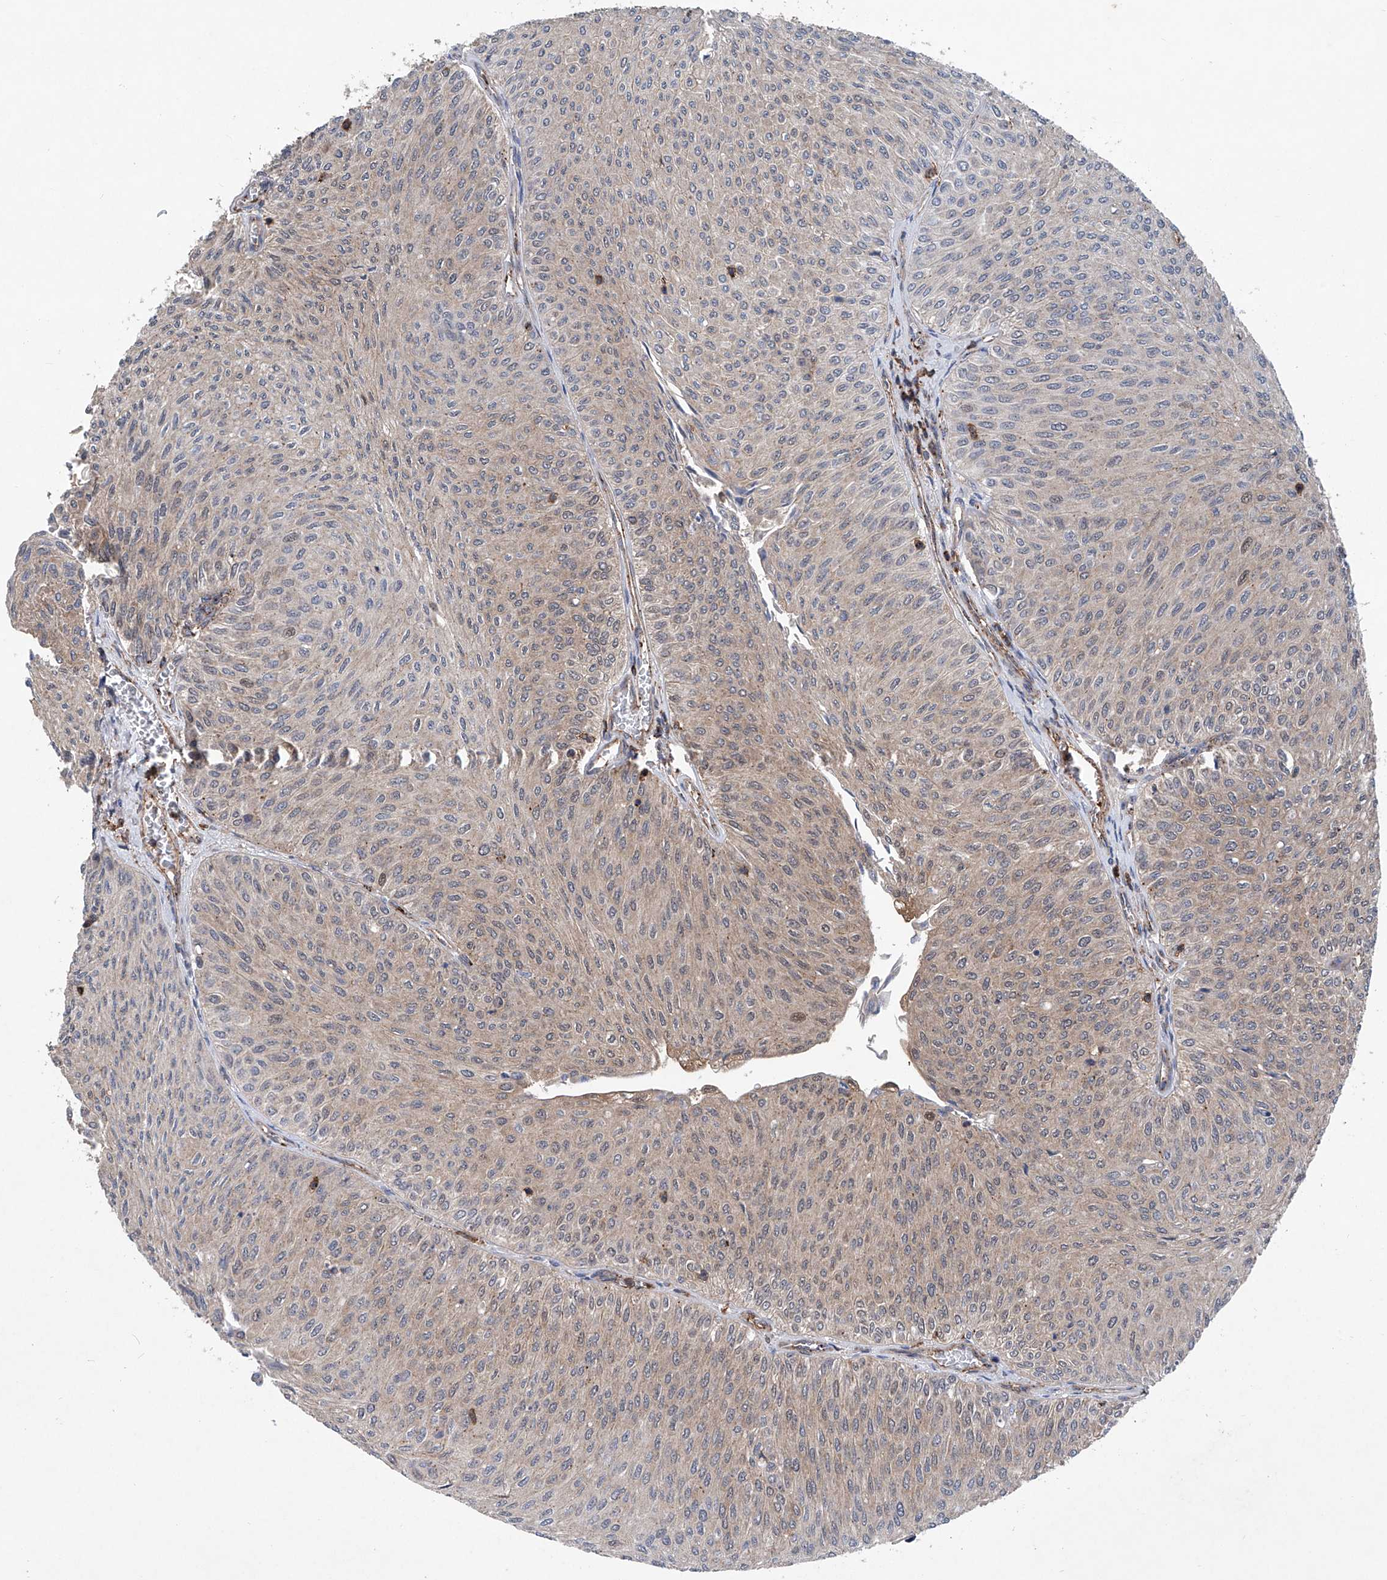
{"staining": {"intensity": "weak", "quantity": "<25%", "location": "cytoplasmic/membranous"}, "tissue": "urothelial cancer", "cell_type": "Tumor cells", "image_type": "cancer", "snomed": [{"axis": "morphology", "description": "Urothelial carcinoma, Low grade"}, {"axis": "topography", "description": "Urinary bladder"}], "caption": "A histopathology image of urothelial carcinoma (low-grade) stained for a protein exhibits no brown staining in tumor cells. (Immunohistochemistry (ihc), brightfield microscopy, high magnification).", "gene": "NT5C3A", "patient": {"sex": "male", "age": 78}}